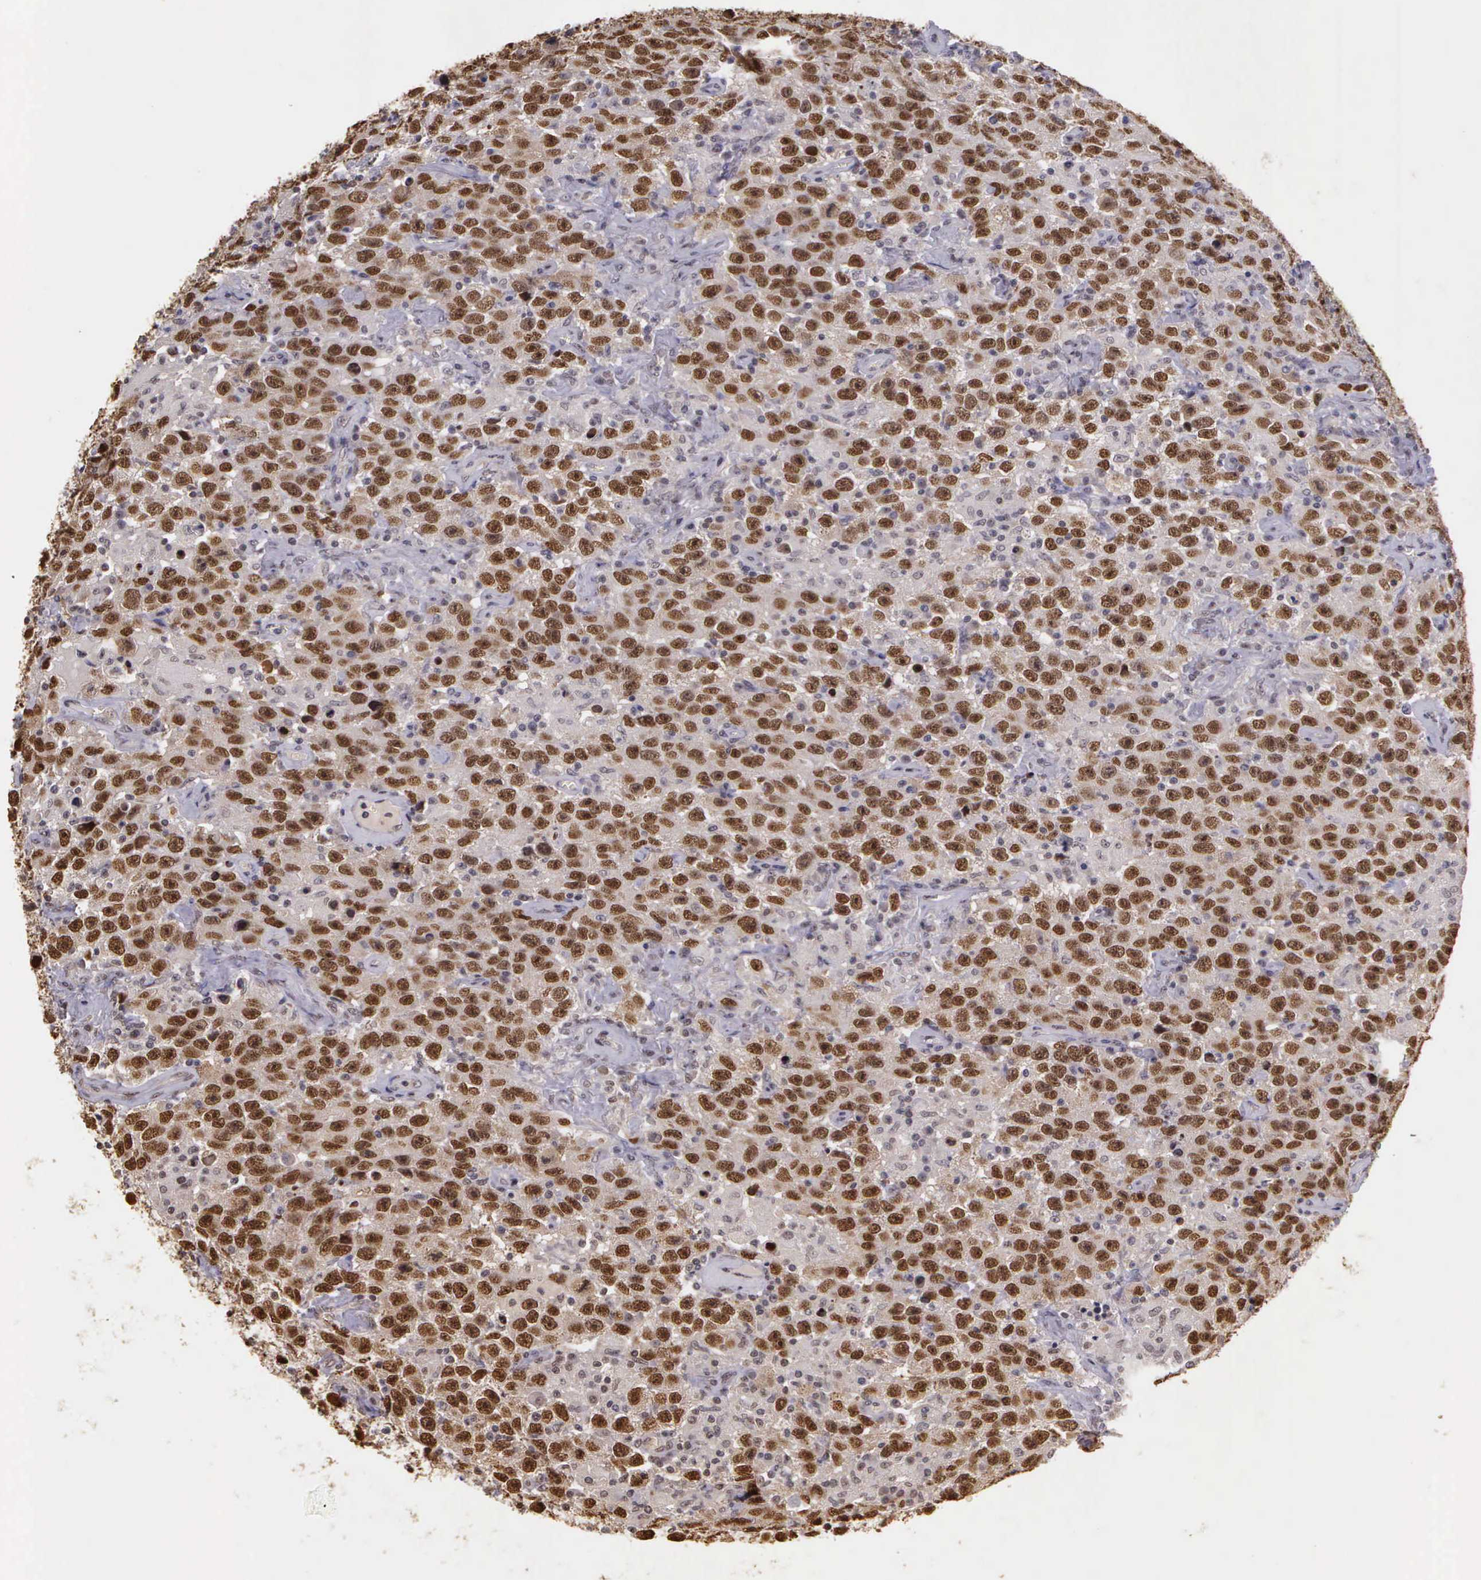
{"staining": {"intensity": "moderate", "quantity": ">75%", "location": "nuclear"}, "tissue": "testis cancer", "cell_type": "Tumor cells", "image_type": "cancer", "snomed": [{"axis": "morphology", "description": "Seminoma, NOS"}, {"axis": "topography", "description": "Testis"}], "caption": "Protein expression analysis of testis cancer reveals moderate nuclear expression in about >75% of tumor cells.", "gene": "ARMCX5", "patient": {"sex": "male", "age": 41}}